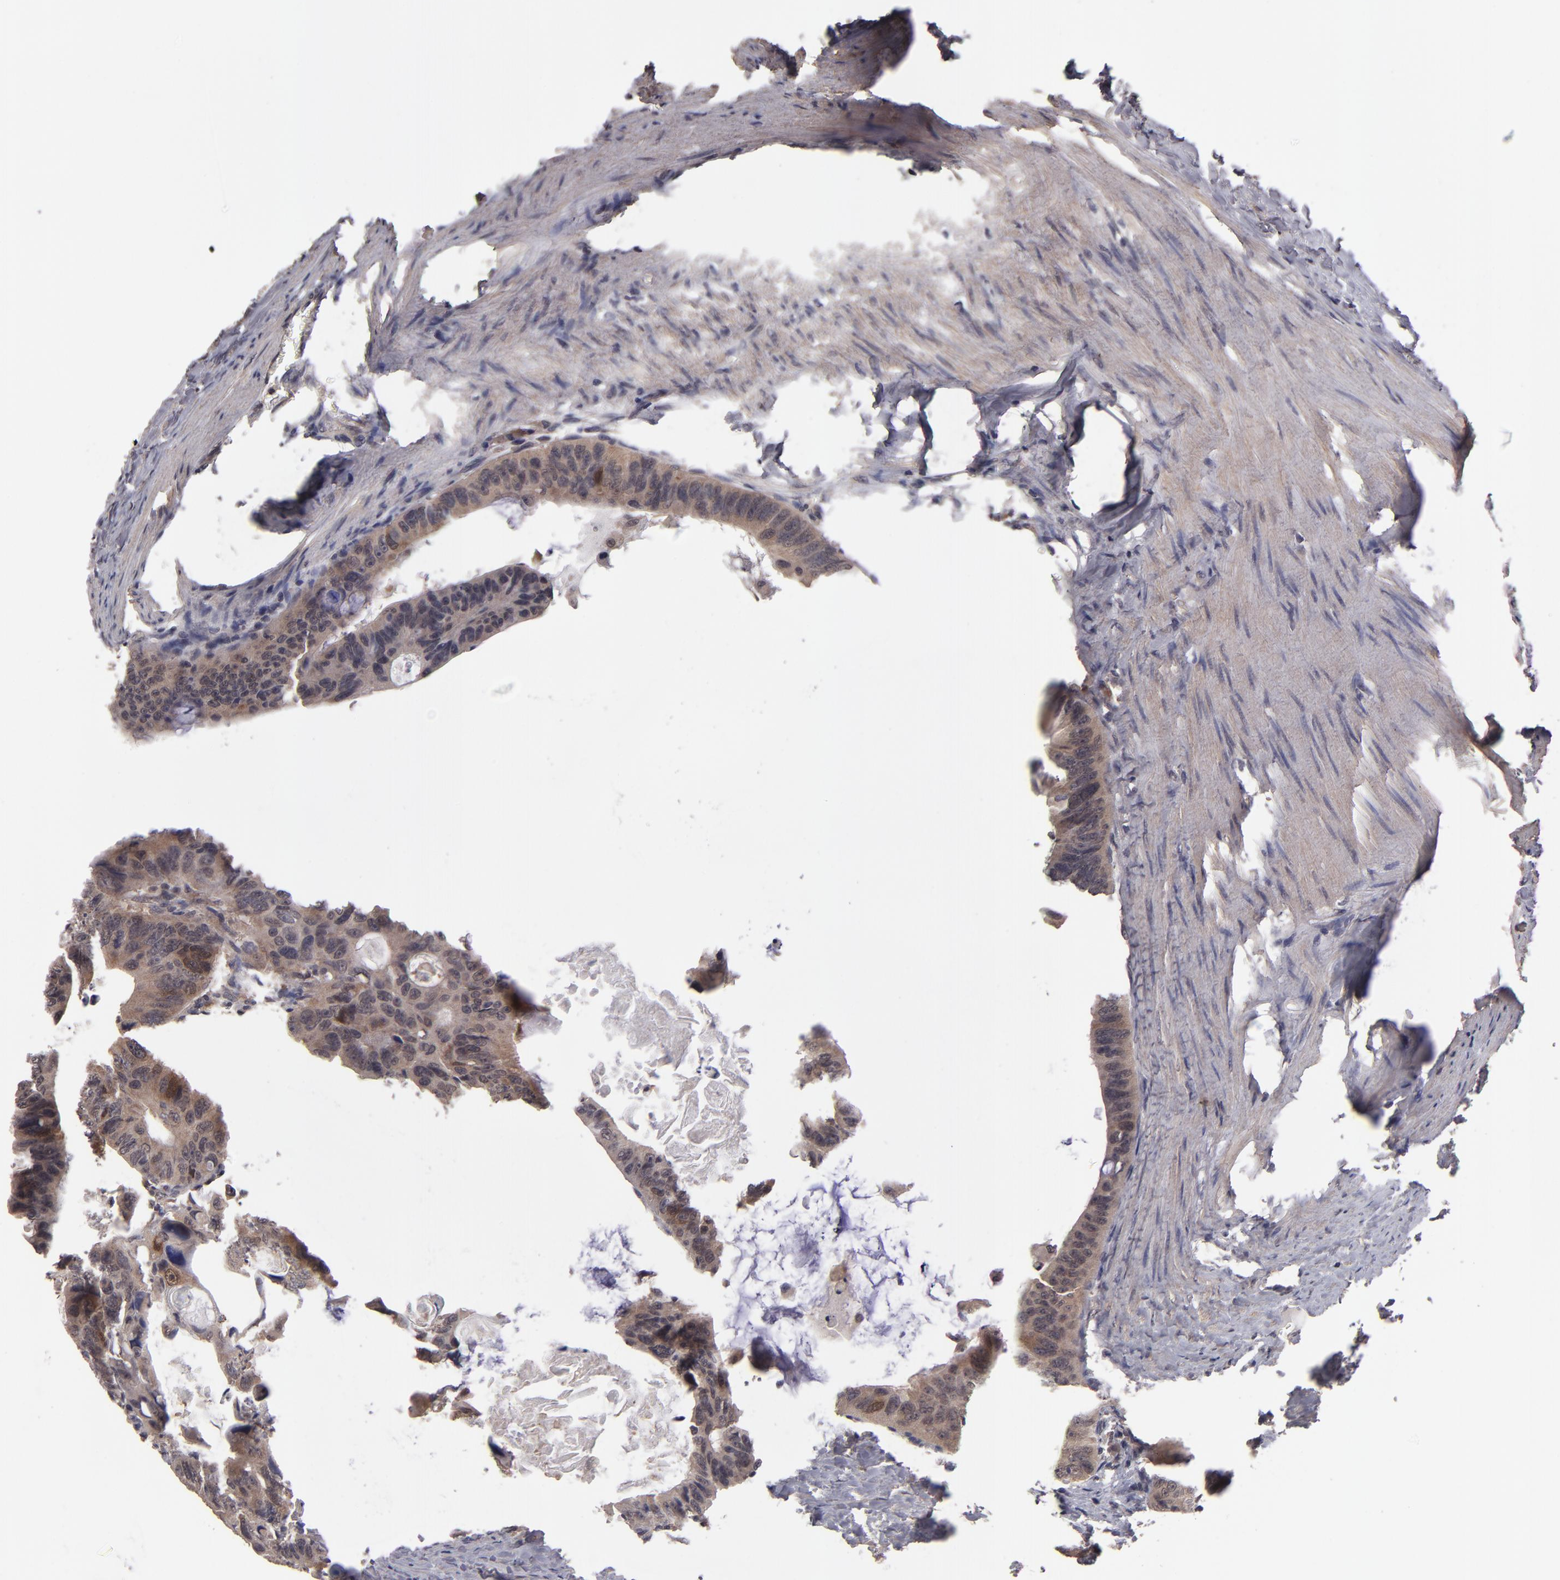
{"staining": {"intensity": "moderate", "quantity": ">75%", "location": "cytoplasmic/membranous"}, "tissue": "colorectal cancer", "cell_type": "Tumor cells", "image_type": "cancer", "snomed": [{"axis": "morphology", "description": "Adenocarcinoma, NOS"}, {"axis": "topography", "description": "Colon"}], "caption": "Immunohistochemistry (IHC) staining of adenocarcinoma (colorectal), which reveals medium levels of moderate cytoplasmic/membranous expression in approximately >75% of tumor cells indicating moderate cytoplasmic/membranous protein expression. The staining was performed using DAB (3,3'-diaminobenzidine) (brown) for protein detection and nuclei were counterstained in hematoxylin (blue).", "gene": "TYMS", "patient": {"sex": "female", "age": 55}}